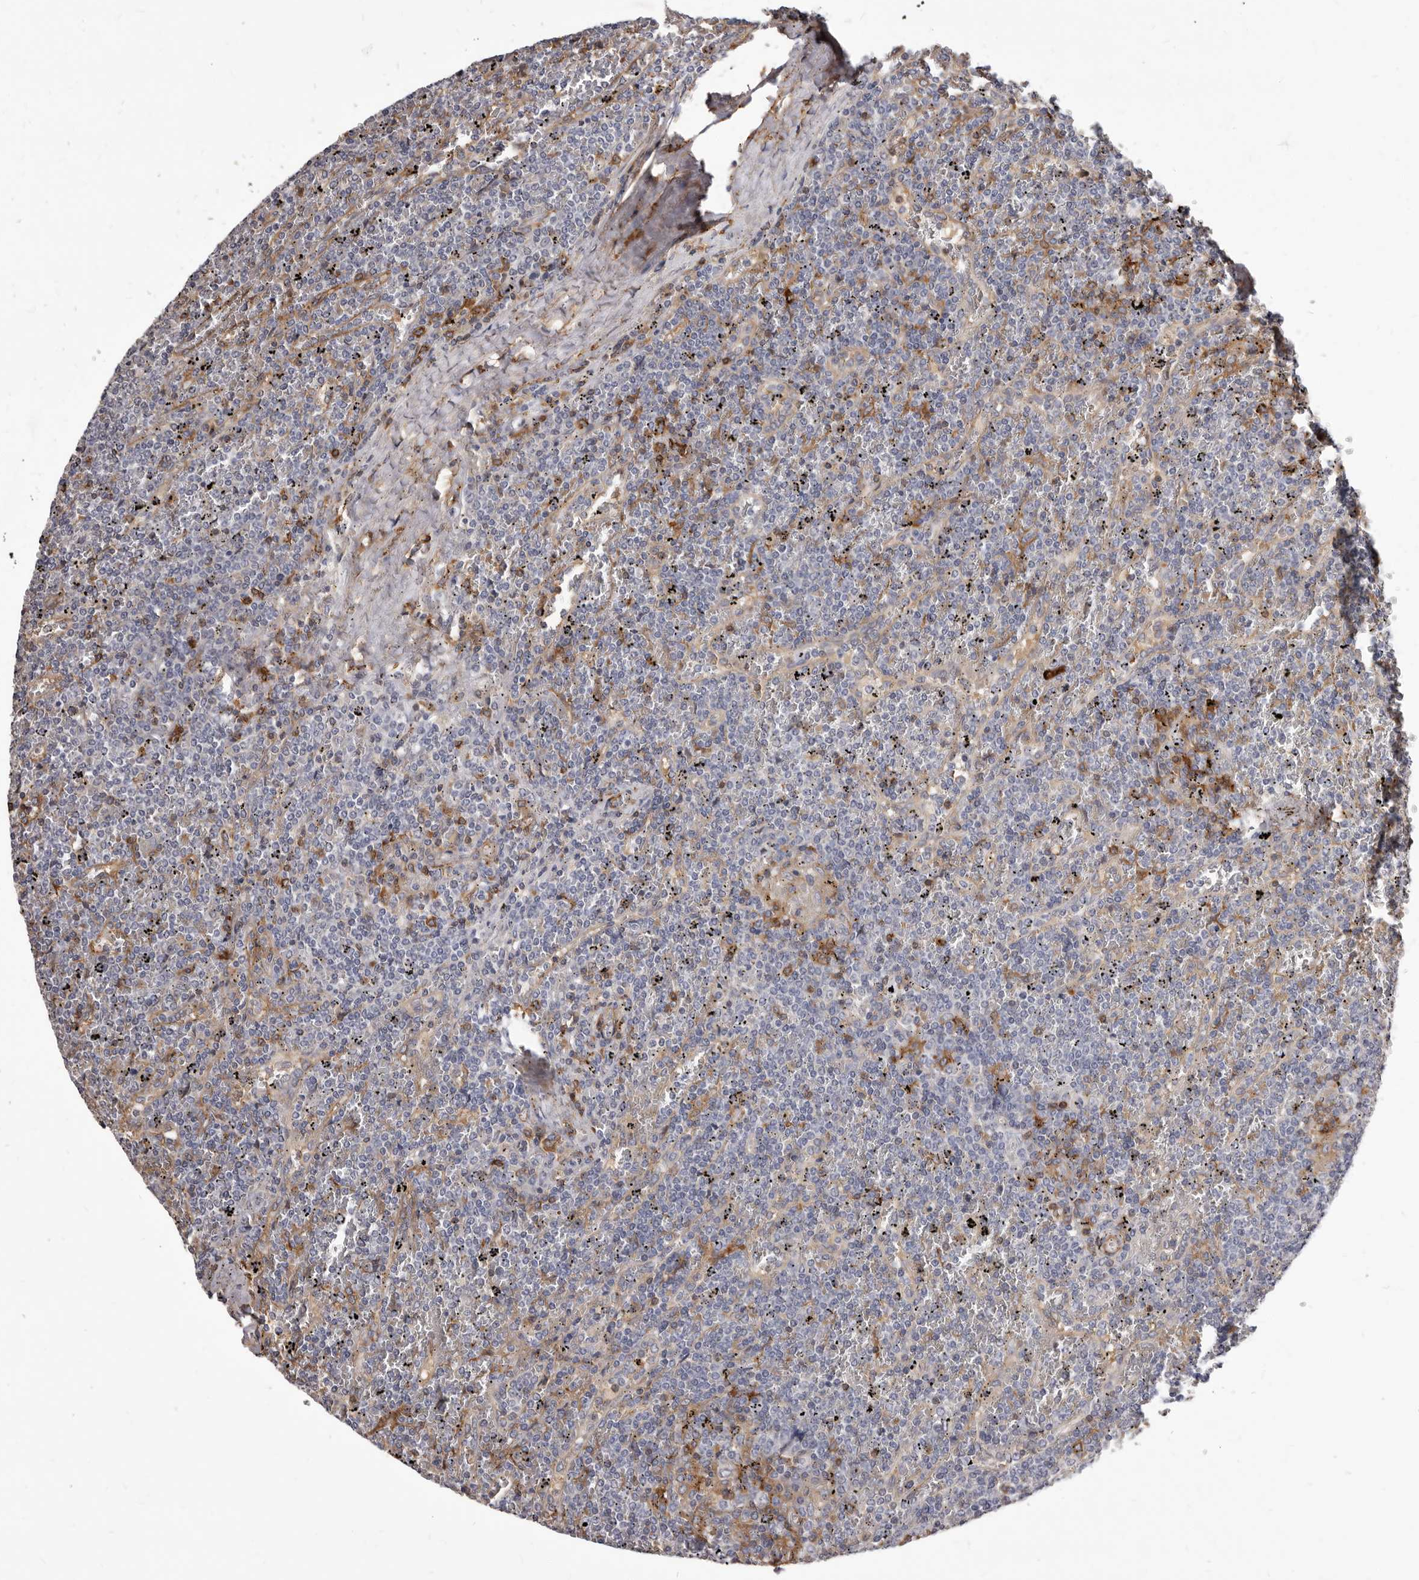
{"staining": {"intensity": "negative", "quantity": "none", "location": "none"}, "tissue": "lymphoma", "cell_type": "Tumor cells", "image_type": "cancer", "snomed": [{"axis": "morphology", "description": "Malignant lymphoma, non-Hodgkin's type, Low grade"}, {"axis": "topography", "description": "Spleen"}], "caption": "Immunohistochemistry histopathology image of human low-grade malignant lymphoma, non-Hodgkin's type stained for a protein (brown), which demonstrates no staining in tumor cells.", "gene": "NIBAN1", "patient": {"sex": "female", "age": 19}}